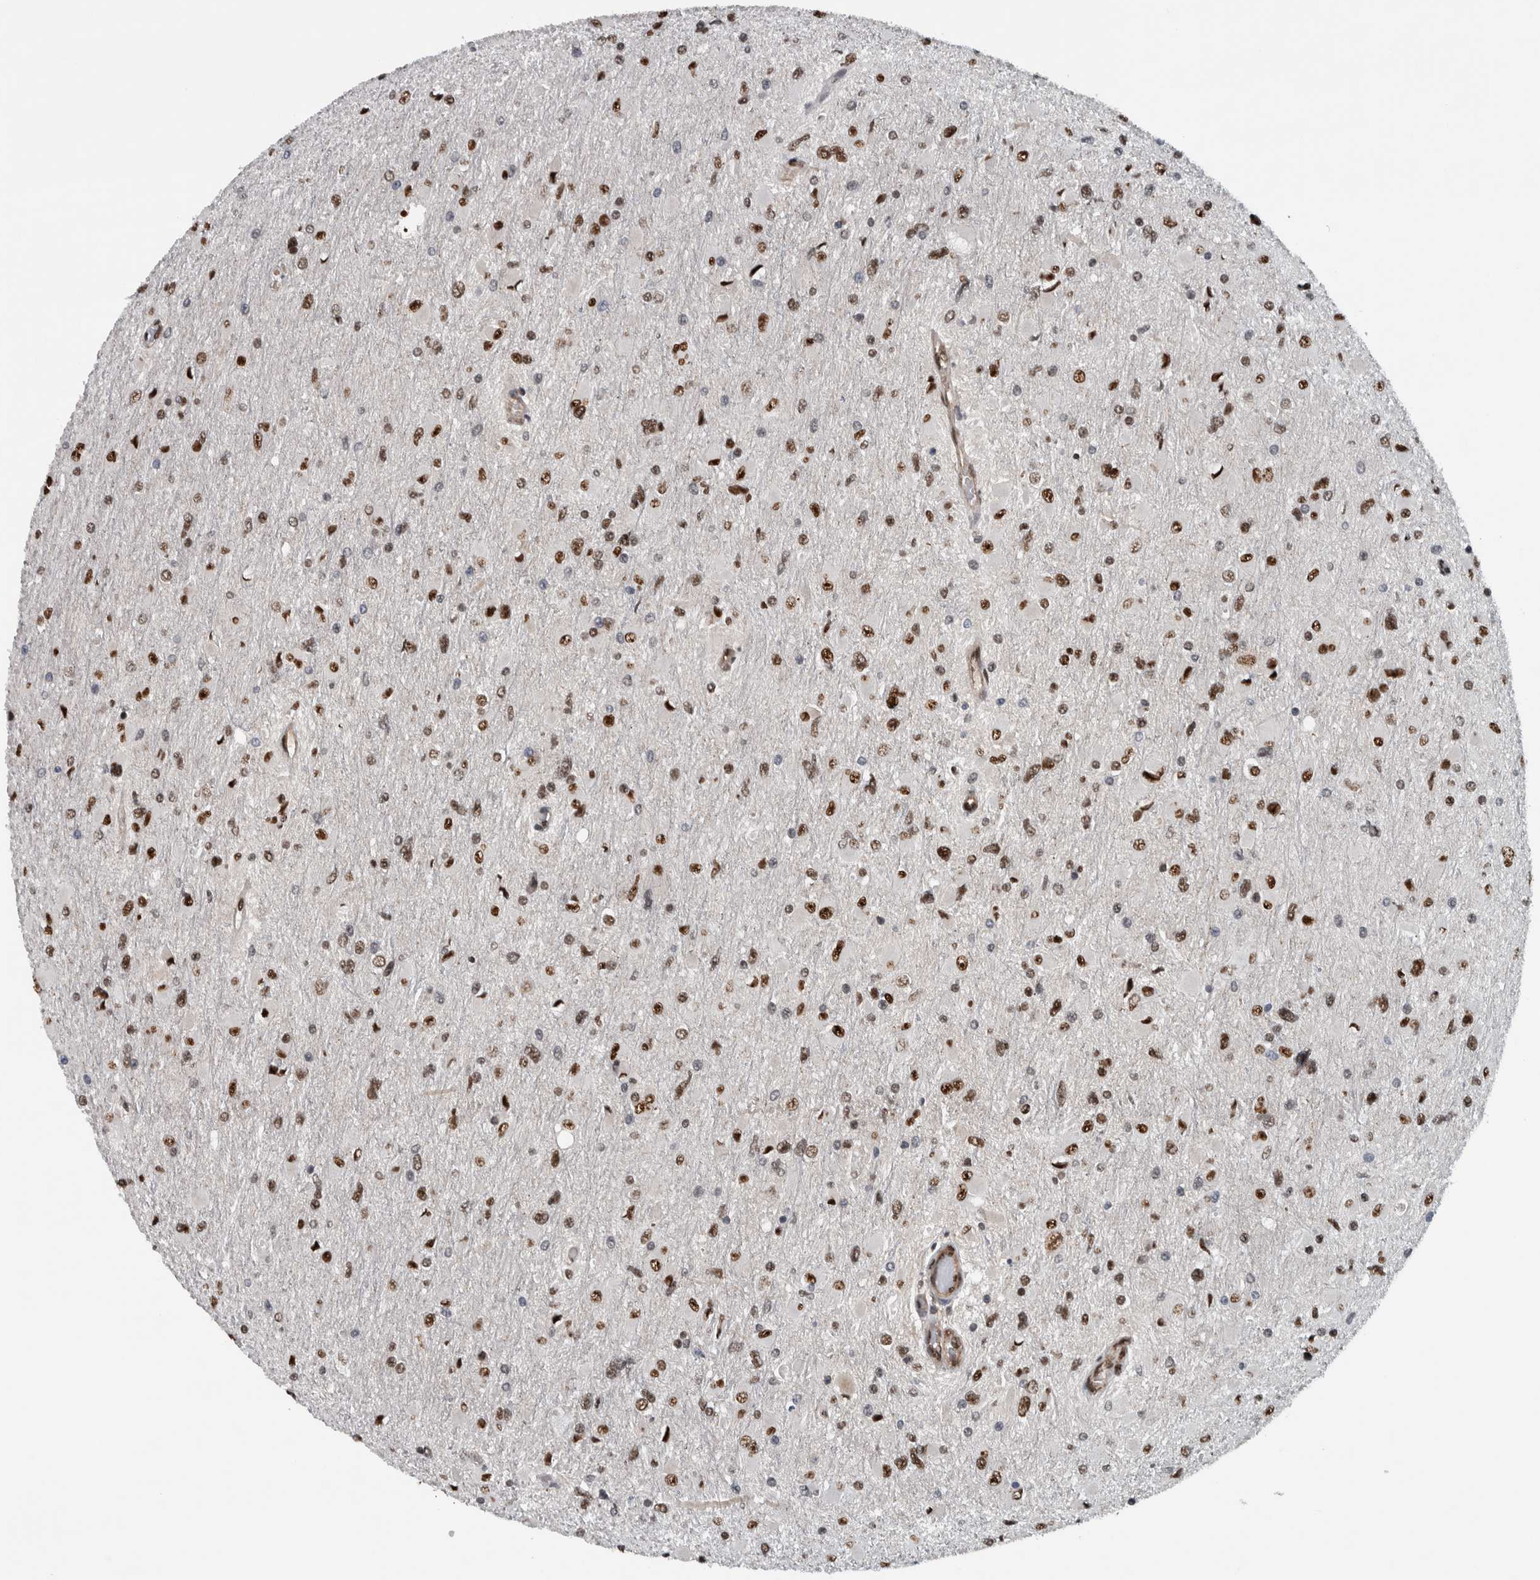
{"staining": {"intensity": "strong", "quantity": ">75%", "location": "nuclear"}, "tissue": "glioma", "cell_type": "Tumor cells", "image_type": "cancer", "snomed": [{"axis": "morphology", "description": "Glioma, malignant, High grade"}, {"axis": "topography", "description": "Cerebral cortex"}], "caption": "Protein expression analysis of human high-grade glioma (malignant) reveals strong nuclear positivity in approximately >75% of tumor cells.", "gene": "FAM135B", "patient": {"sex": "female", "age": 36}}